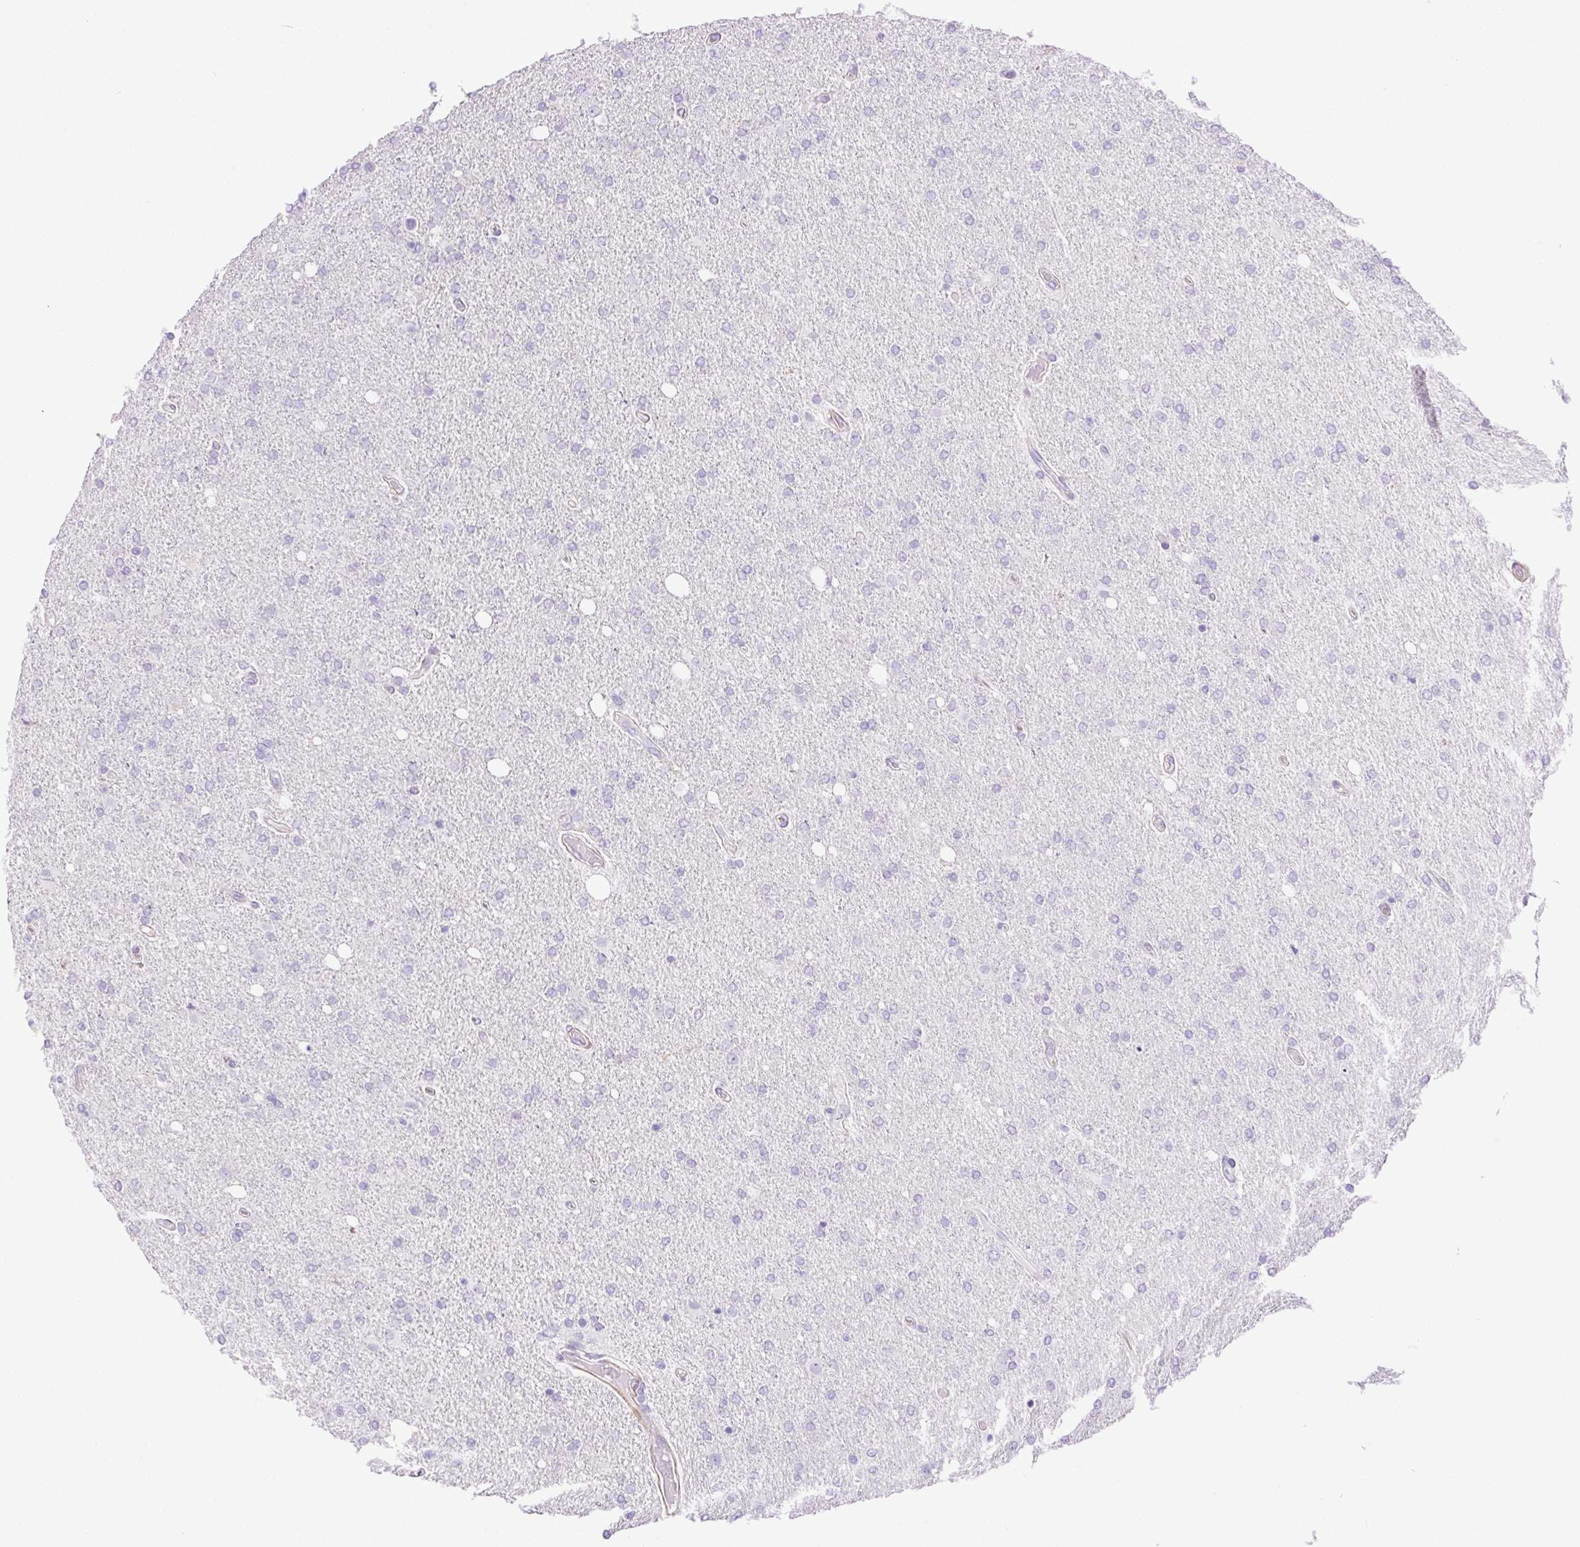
{"staining": {"intensity": "negative", "quantity": "none", "location": "none"}, "tissue": "glioma", "cell_type": "Tumor cells", "image_type": "cancer", "snomed": [{"axis": "morphology", "description": "Glioma, malignant, High grade"}, {"axis": "topography", "description": "Cerebral cortex"}], "caption": "Histopathology image shows no significant protein staining in tumor cells of high-grade glioma (malignant). (Stains: DAB IHC with hematoxylin counter stain, Microscopy: brightfield microscopy at high magnification).", "gene": "SHCBP1L", "patient": {"sex": "male", "age": 70}}